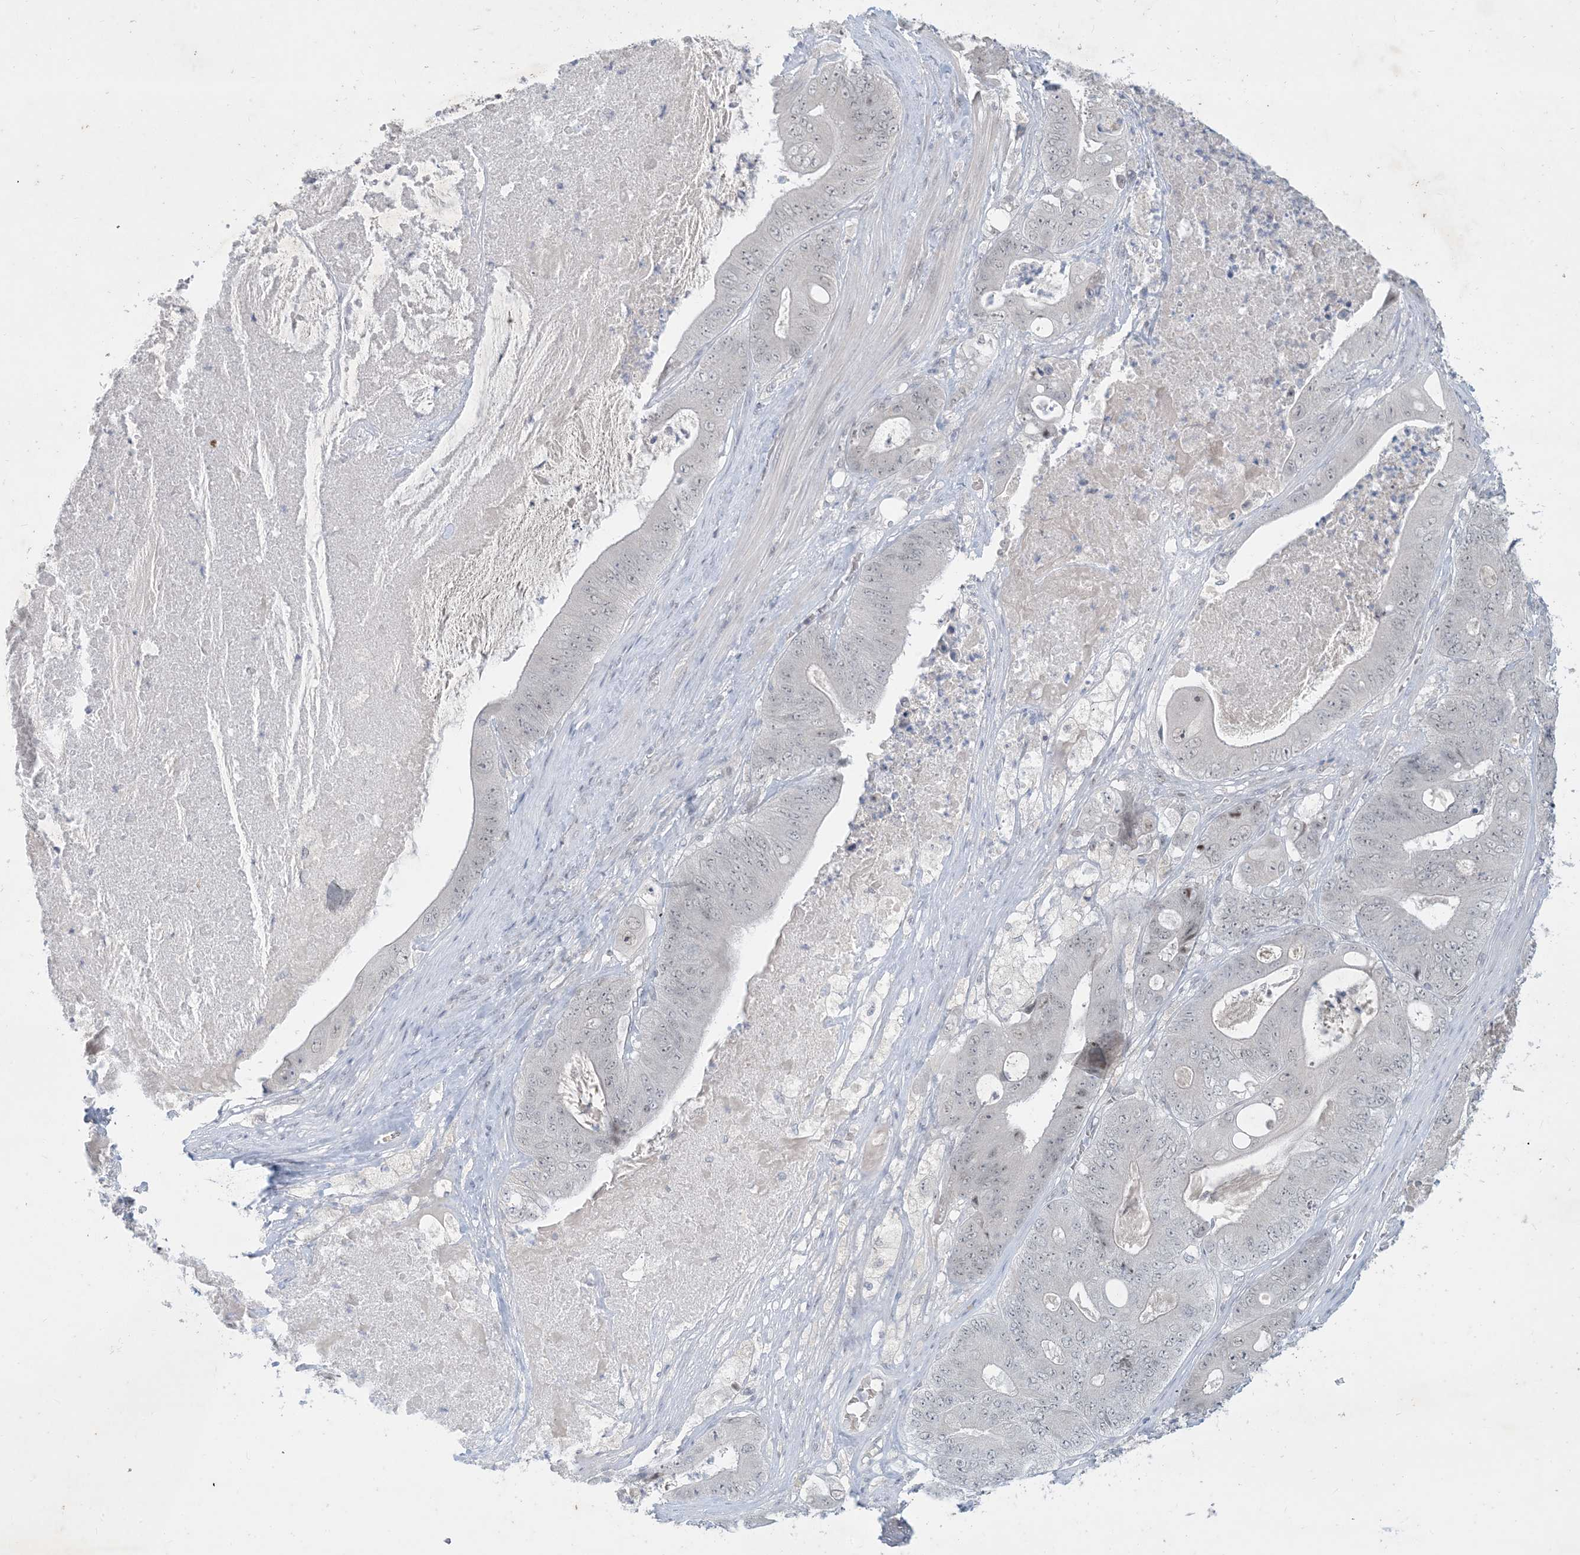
{"staining": {"intensity": "weak", "quantity": "25%-75%", "location": "nuclear"}, "tissue": "stomach cancer", "cell_type": "Tumor cells", "image_type": "cancer", "snomed": [{"axis": "morphology", "description": "Adenocarcinoma, NOS"}, {"axis": "topography", "description": "Stomach"}], "caption": "About 25%-75% of tumor cells in stomach cancer (adenocarcinoma) show weak nuclear protein positivity as visualized by brown immunohistochemical staining.", "gene": "ZNF674", "patient": {"sex": "female", "age": 73}}